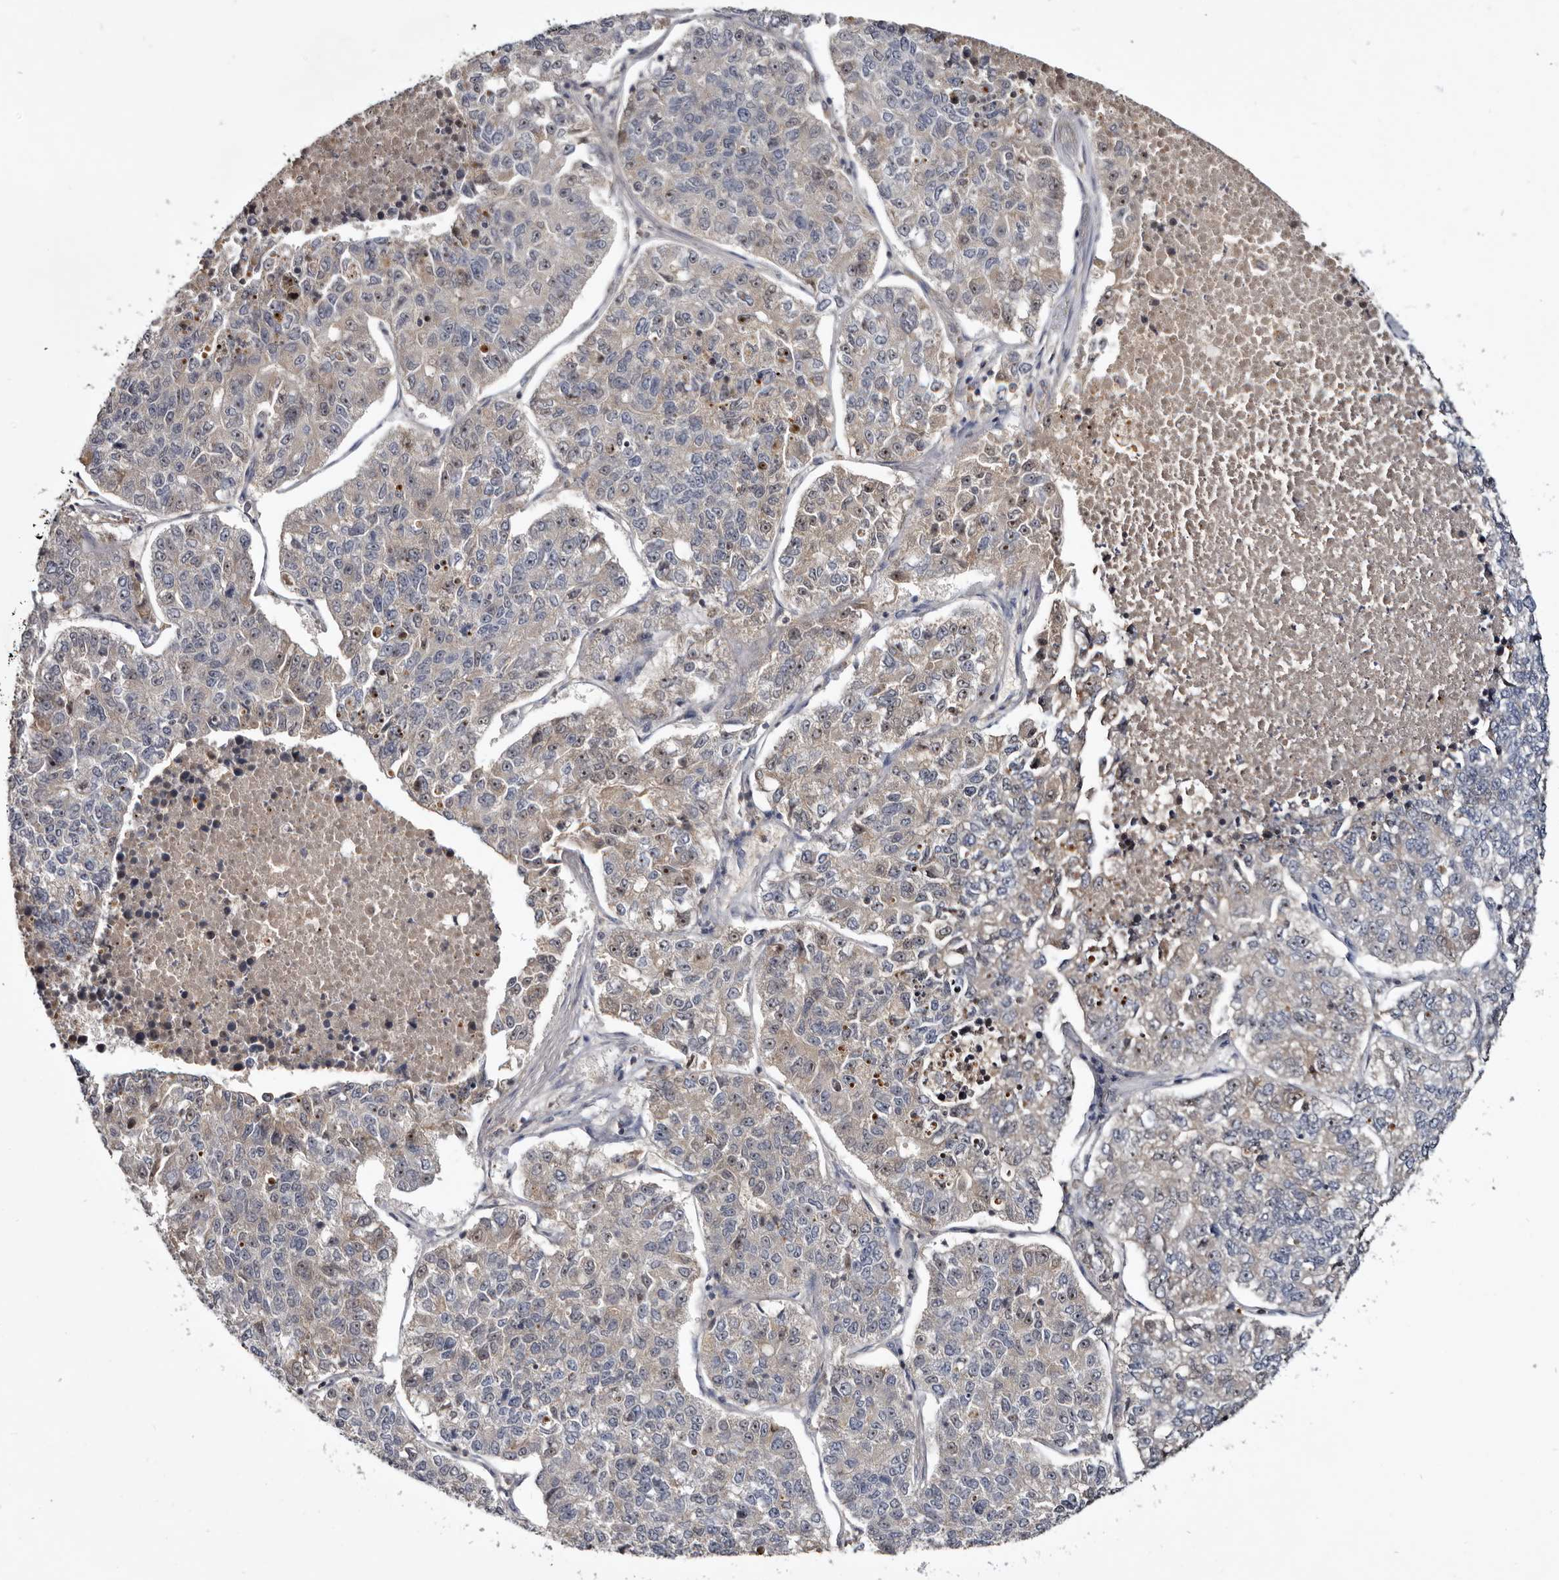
{"staining": {"intensity": "weak", "quantity": "<25%", "location": "cytoplasmic/membranous"}, "tissue": "lung cancer", "cell_type": "Tumor cells", "image_type": "cancer", "snomed": [{"axis": "morphology", "description": "Adenocarcinoma, NOS"}, {"axis": "topography", "description": "Lung"}], "caption": "Immunohistochemistry (IHC) photomicrograph of human lung cancer stained for a protein (brown), which demonstrates no positivity in tumor cells. Nuclei are stained in blue.", "gene": "TTC39A", "patient": {"sex": "male", "age": 49}}